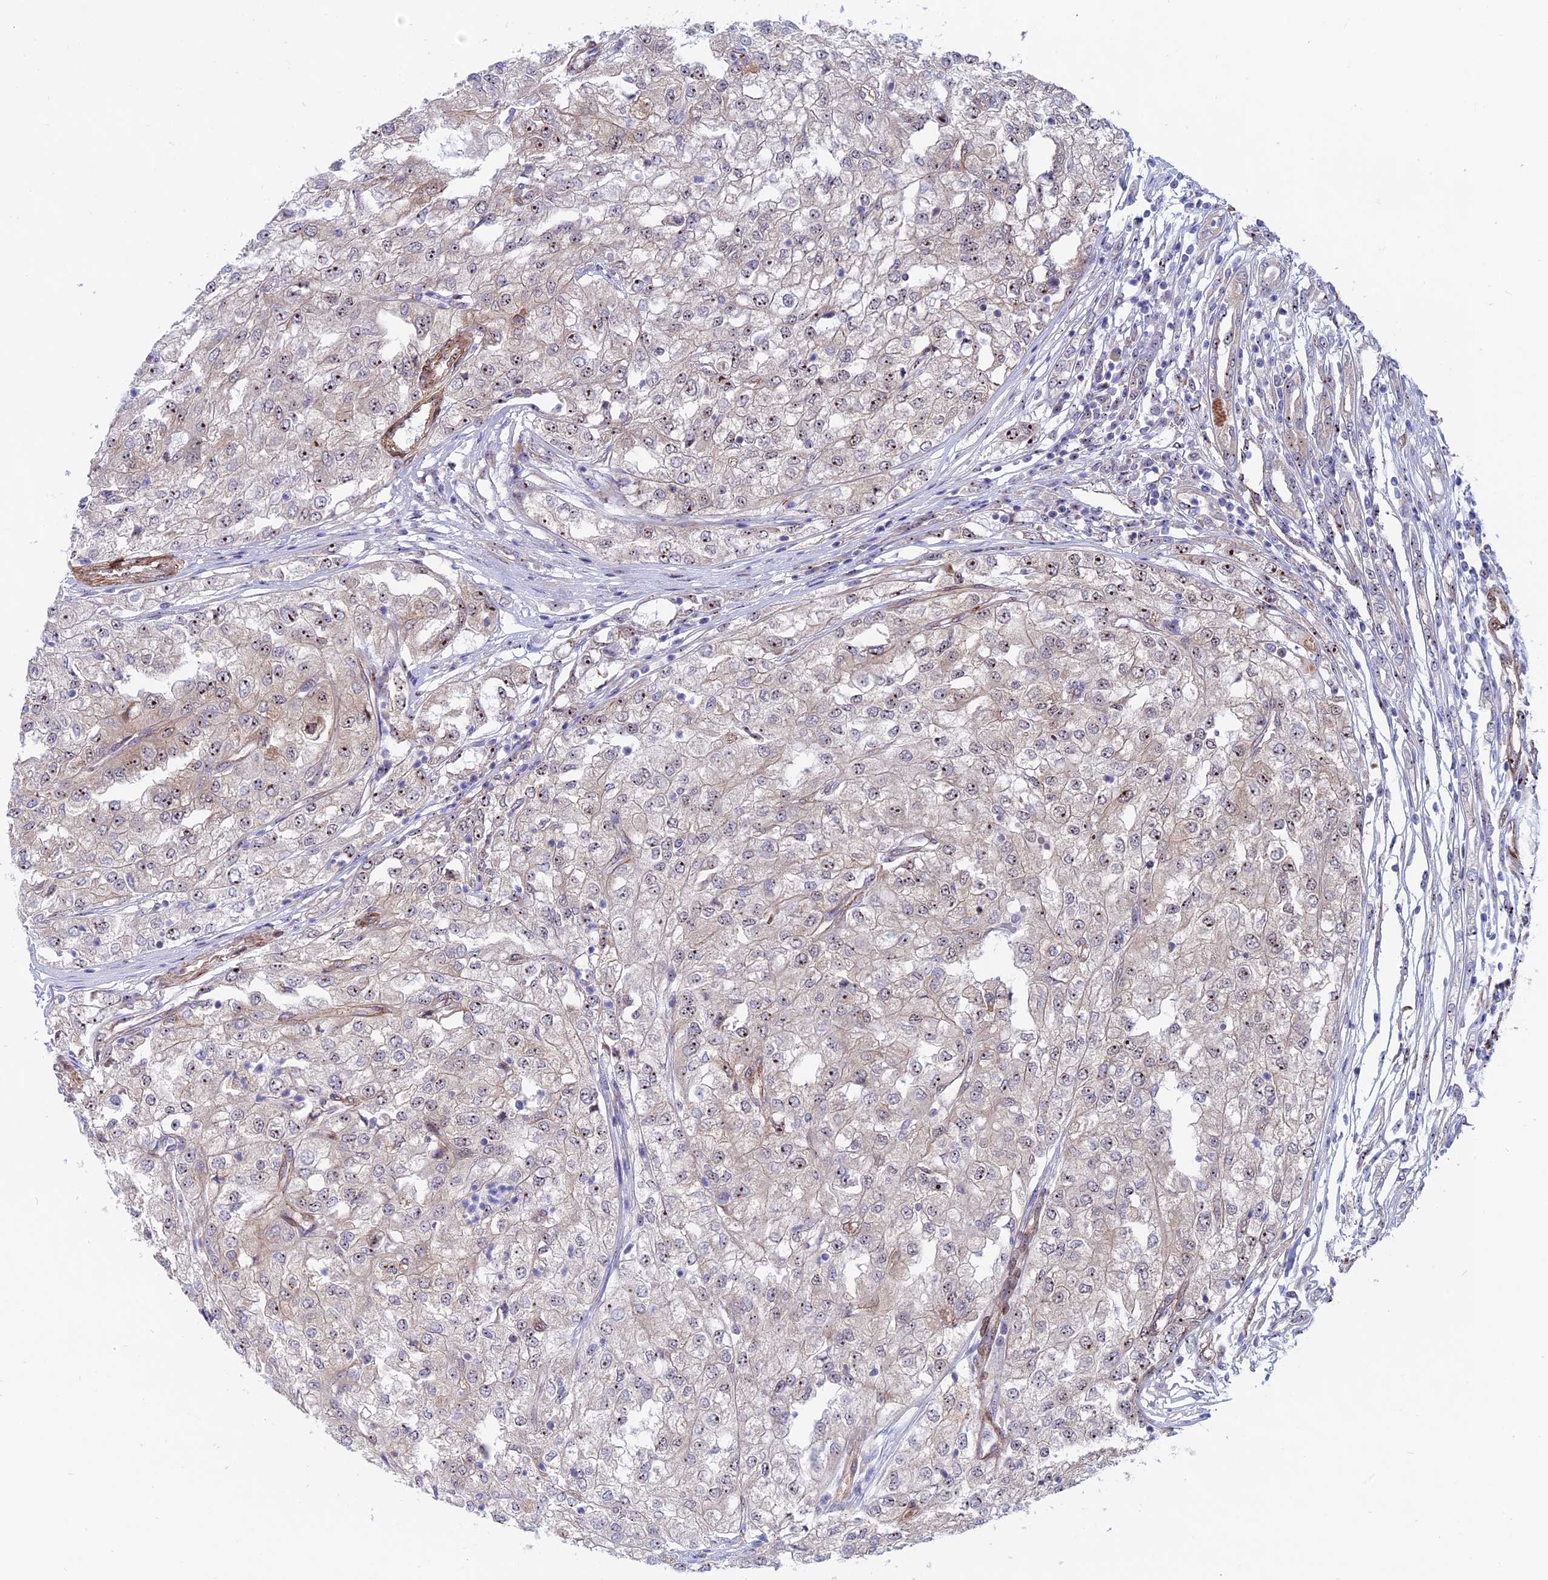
{"staining": {"intensity": "weak", "quantity": "25%-75%", "location": "nuclear"}, "tissue": "renal cancer", "cell_type": "Tumor cells", "image_type": "cancer", "snomed": [{"axis": "morphology", "description": "Adenocarcinoma, NOS"}, {"axis": "topography", "description": "Kidney"}], "caption": "Immunohistochemistry micrograph of neoplastic tissue: adenocarcinoma (renal) stained using immunohistochemistry (IHC) exhibits low levels of weak protein expression localized specifically in the nuclear of tumor cells, appearing as a nuclear brown color.", "gene": "DBNDD1", "patient": {"sex": "female", "age": 54}}